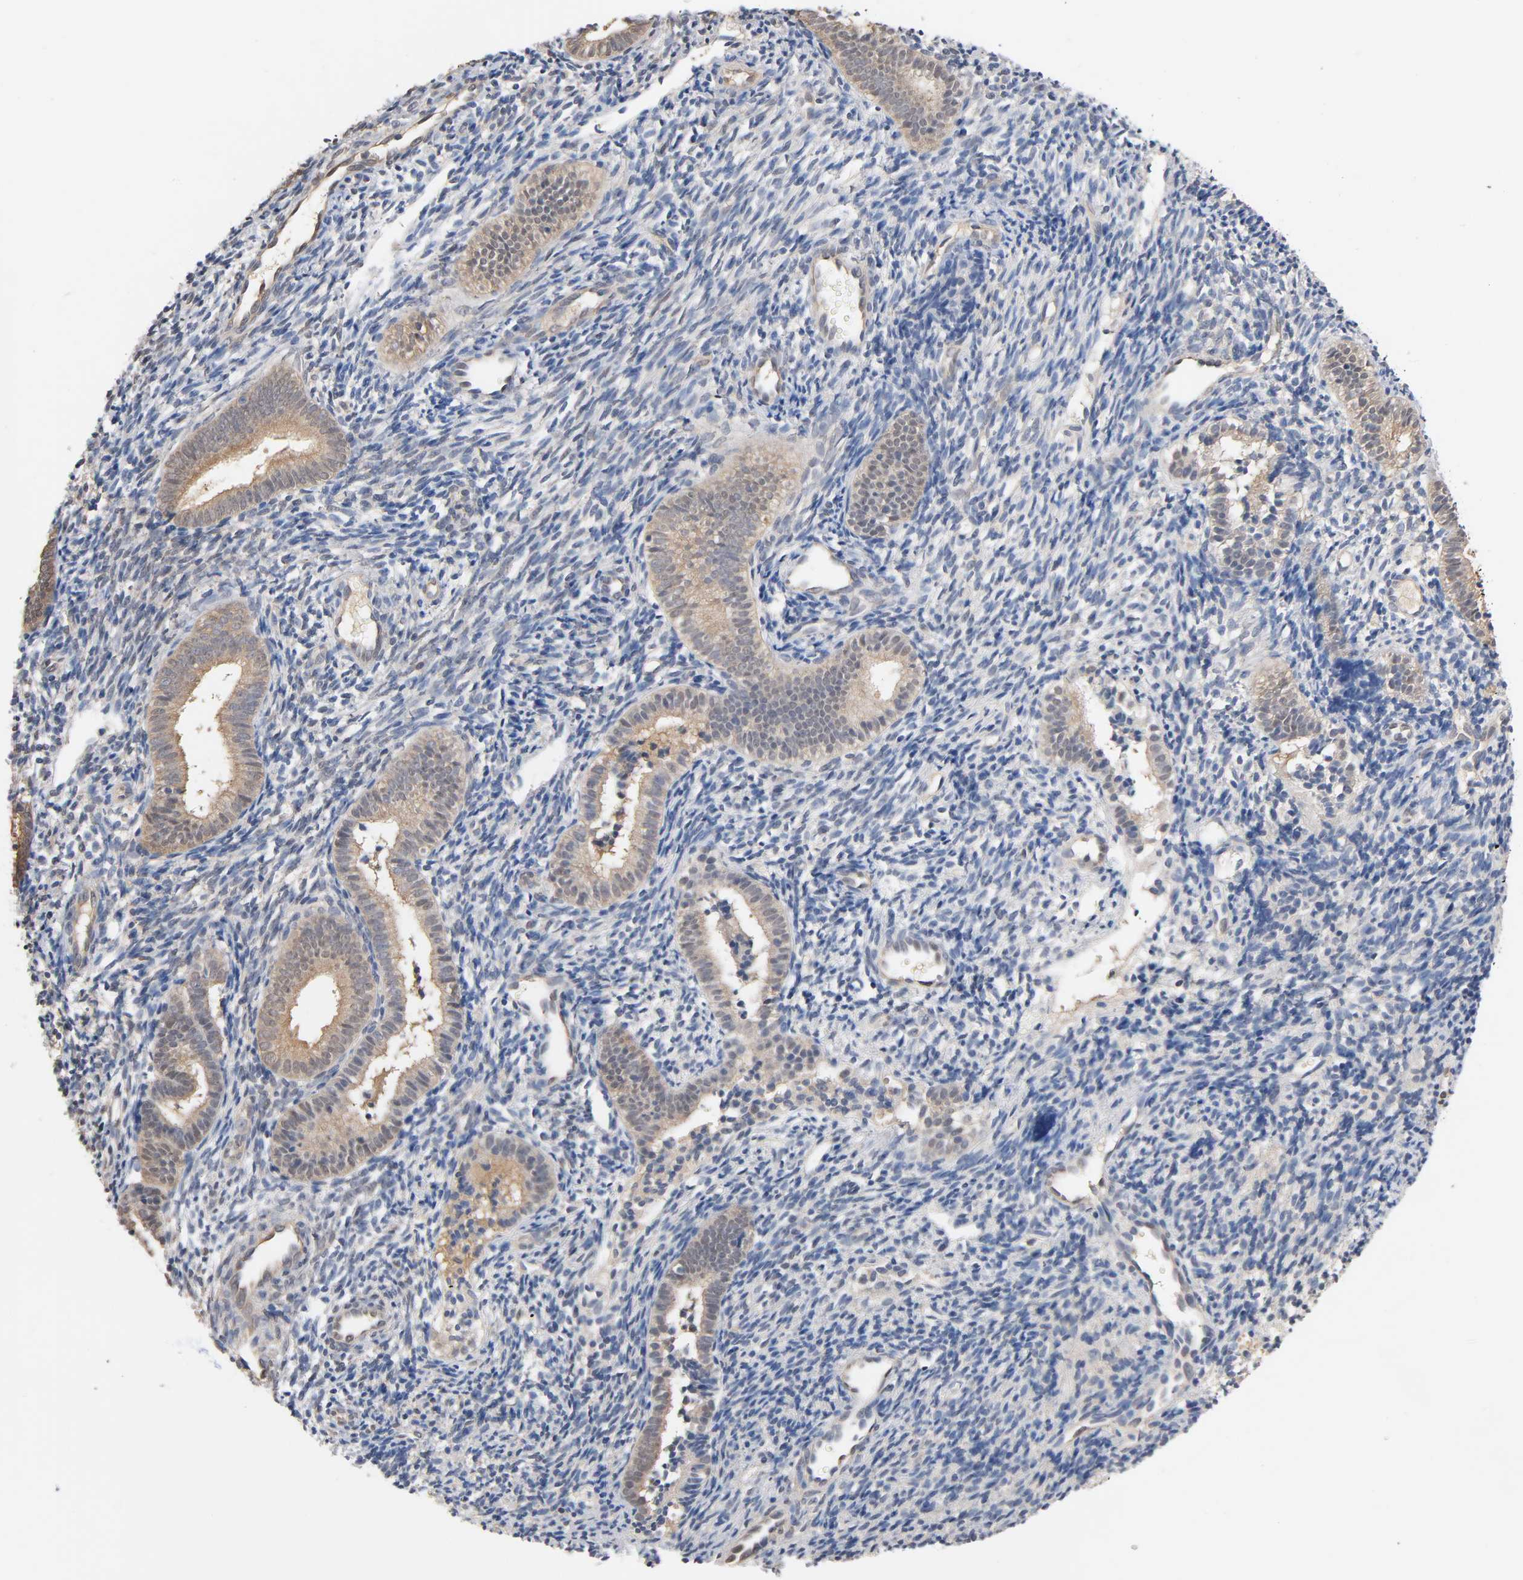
{"staining": {"intensity": "weak", "quantity": "<25%", "location": "cytoplasmic/membranous"}, "tissue": "endometrium", "cell_type": "Cells in endometrial stroma", "image_type": "normal", "snomed": [{"axis": "morphology", "description": "Normal tissue, NOS"}, {"axis": "topography", "description": "Uterus"}, {"axis": "topography", "description": "Endometrium"}], "caption": "Immunohistochemistry image of normal endometrium stained for a protein (brown), which shows no staining in cells in endometrial stroma. (Brightfield microscopy of DAB IHC at high magnification).", "gene": "ALDOA", "patient": {"sex": "female", "age": 33}}